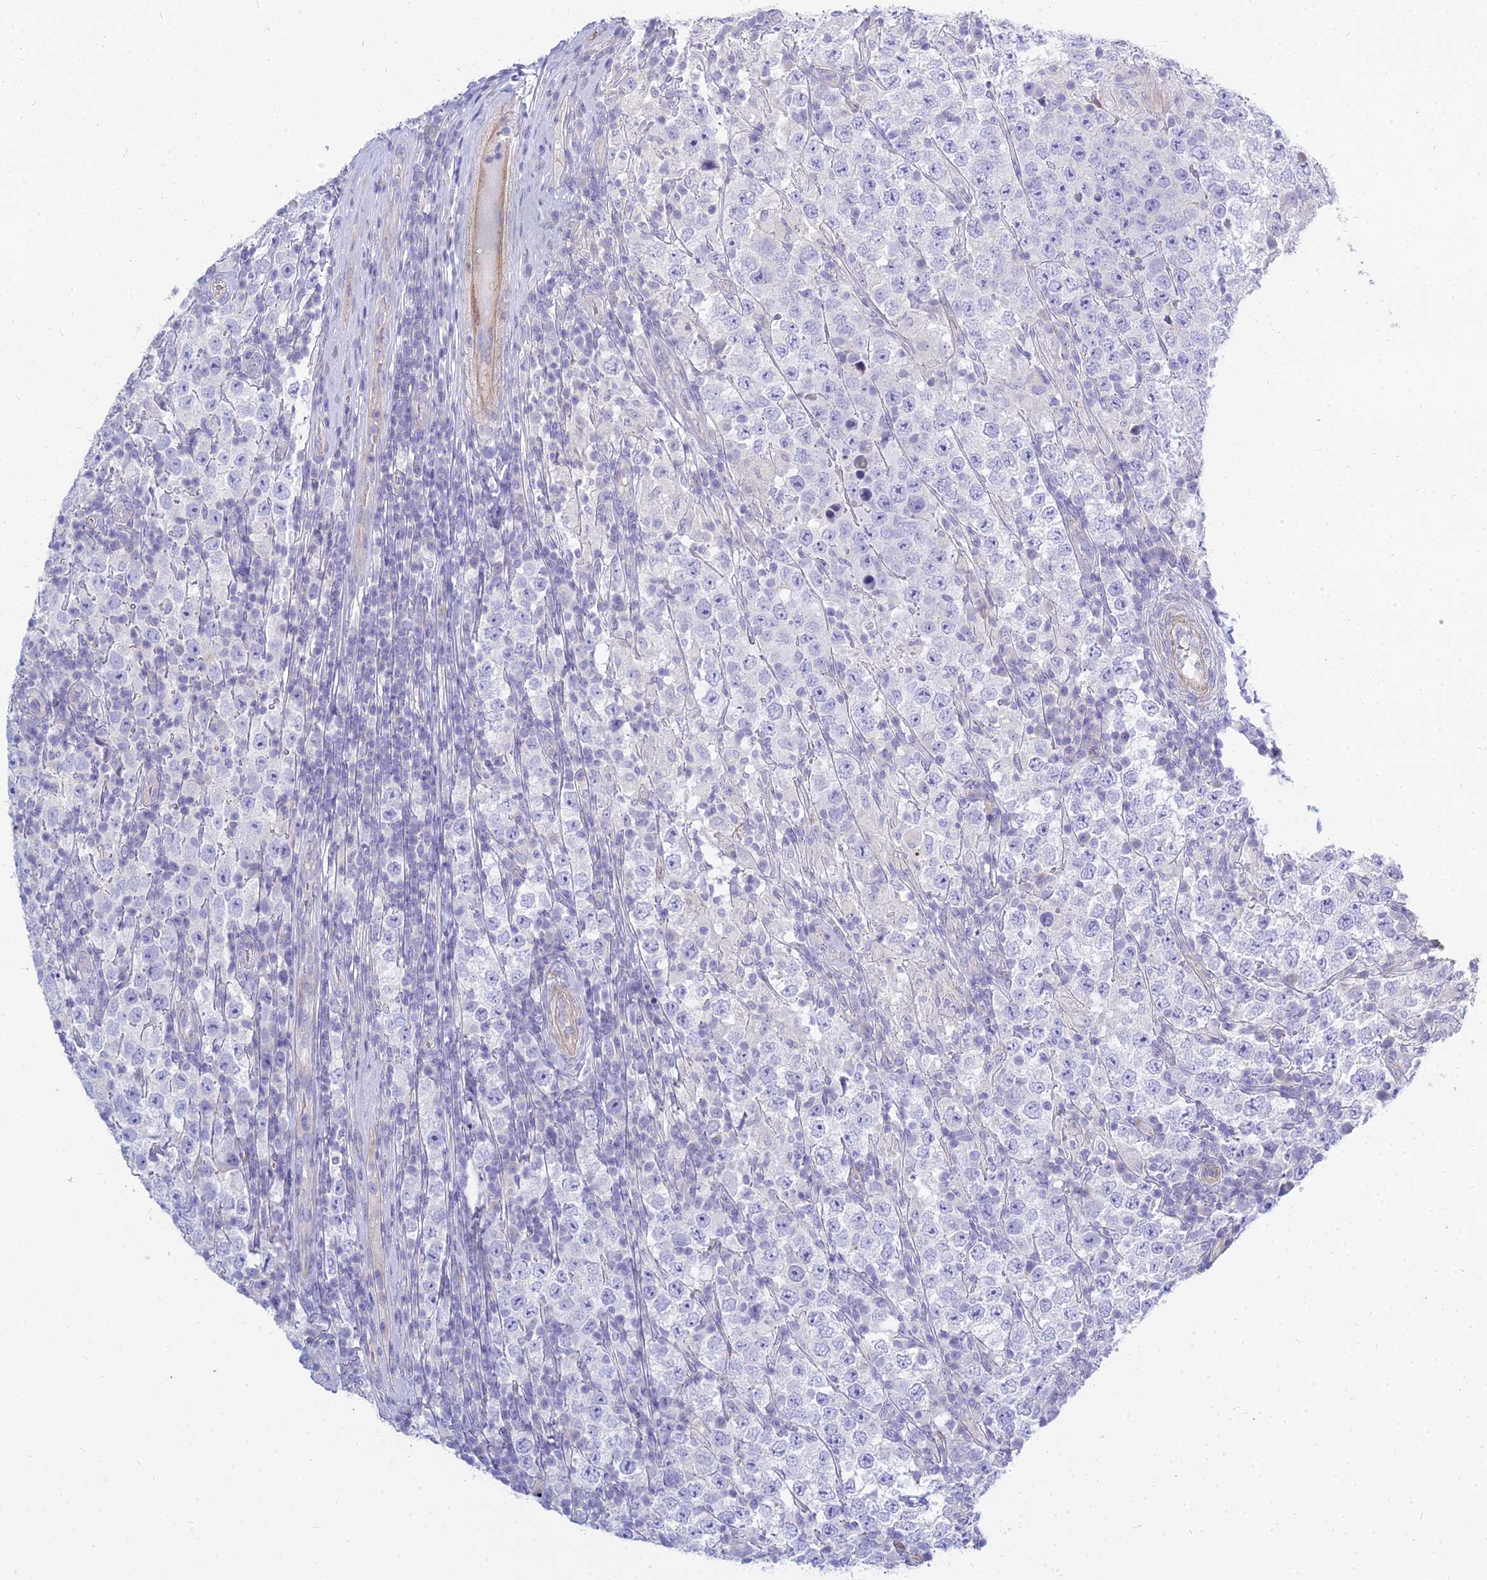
{"staining": {"intensity": "negative", "quantity": "none", "location": "none"}, "tissue": "testis cancer", "cell_type": "Tumor cells", "image_type": "cancer", "snomed": [{"axis": "morphology", "description": "Normal tissue, NOS"}, {"axis": "morphology", "description": "Urothelial carcinoma, High grade"}, {"axis": "morphology", "description": "Seminoma, NOS"}, {"axis": "morphology", "description": "Carcinoma, Embryonal, NOS"}, {"axis": "topography", "description": "Urinary bladder"}, {"axis": "topography", "description": "Testis"}], "caption": "This is a histopathology image of IHC staining of seminoma (testis), which shows no positivity in tumor cells.", "gene": "SMIM24", "patient": {"sex": "male", "age": 41}}